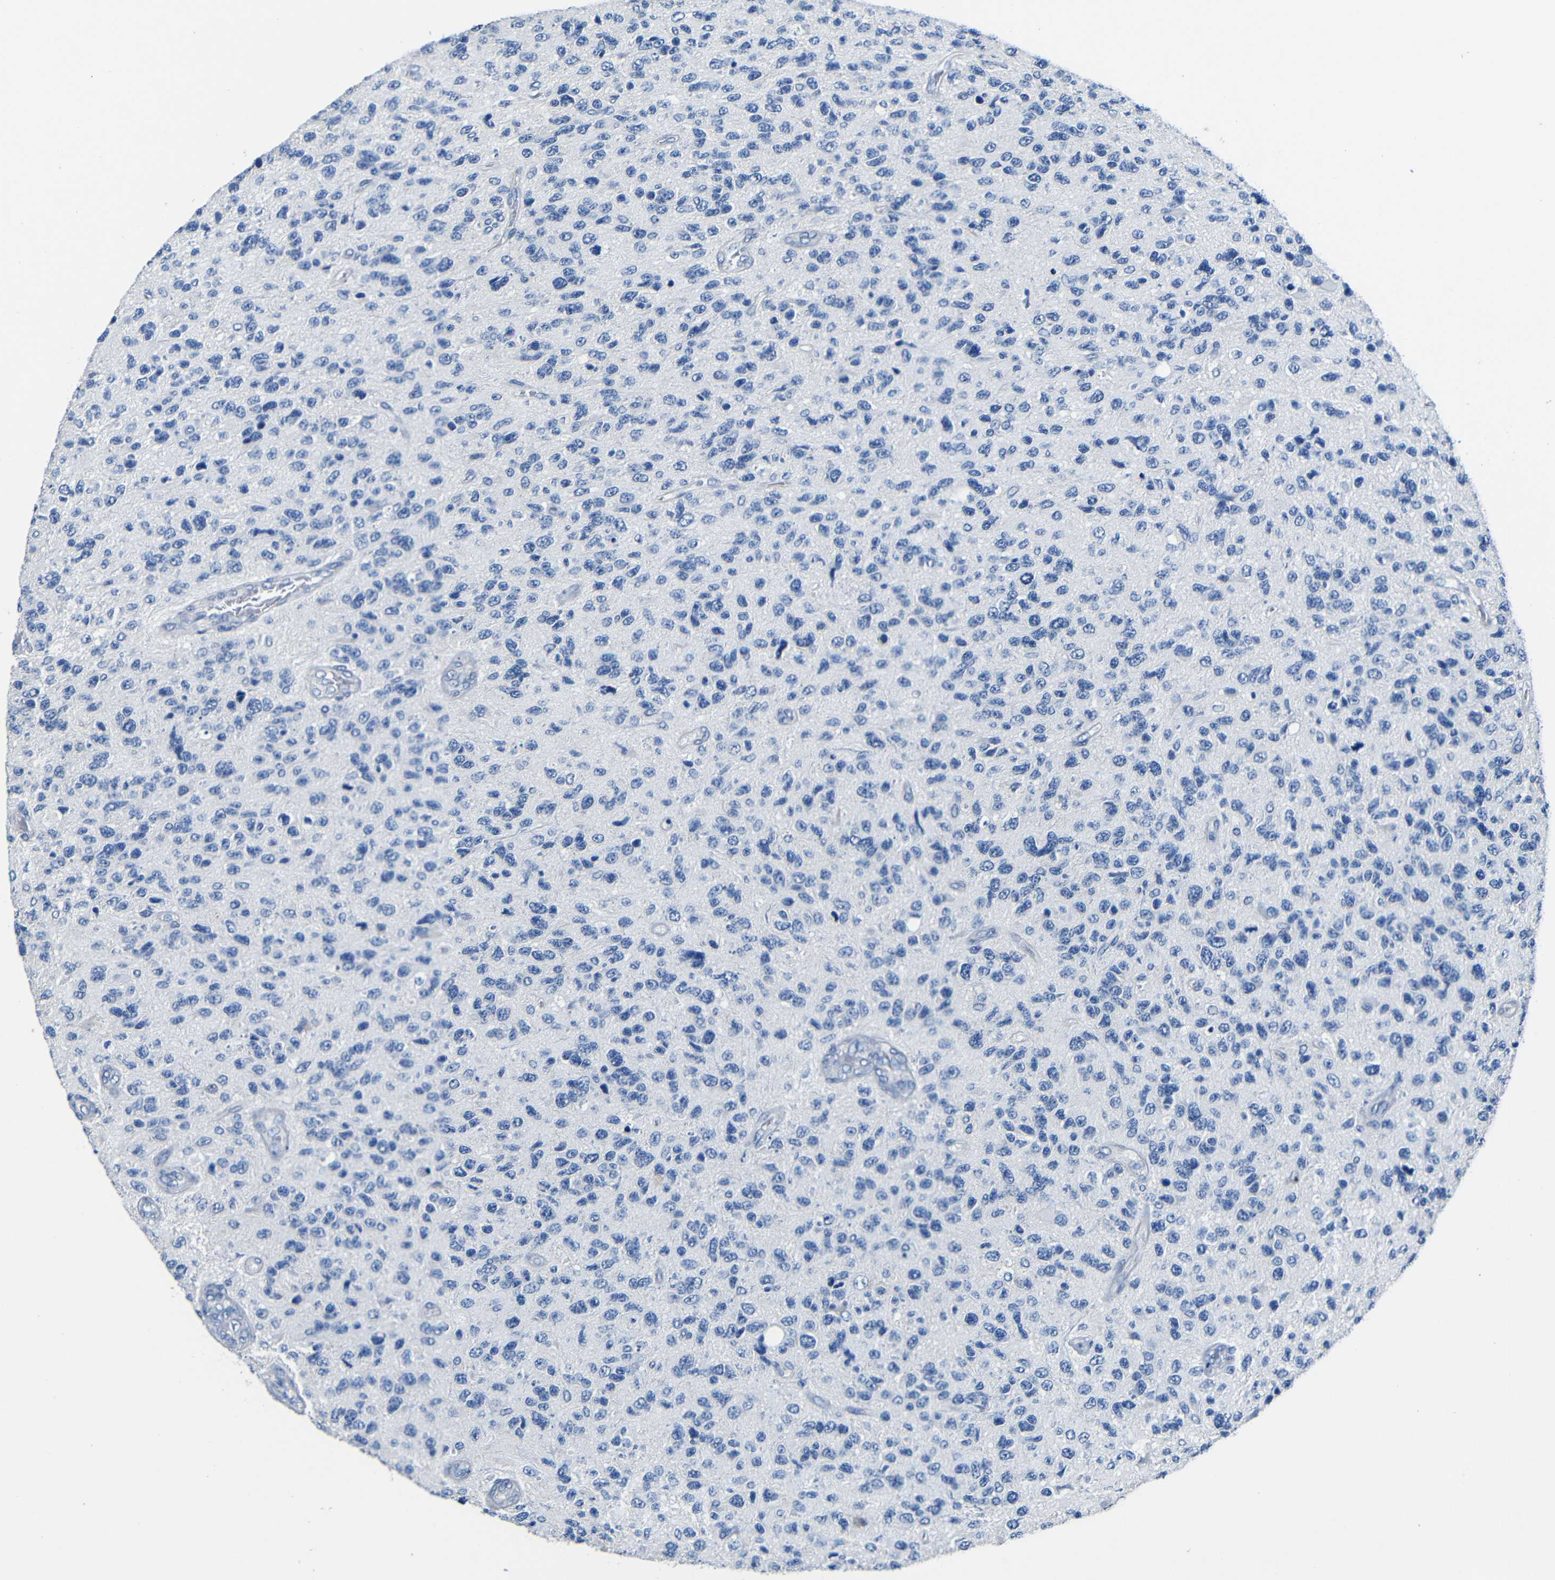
{"staining": {"intensity": "negative", "quantity": "none", "location": "none"}, "tissue": "glioma", "cell_type": "Tumor cells", "image_type": "cancer", "snomed": [{"axis": "morphology", "description": "Glioma, malignant, High grade"}, {"axis": "topography", "description": "Brain"}], "caption": "A histopathology image of high-grade glioma (malignant) stained for a protein reveals no brown staining in tumor cells.", "gene": "TNFAIP1", "patient": {"sex": "female", "age": 58}}